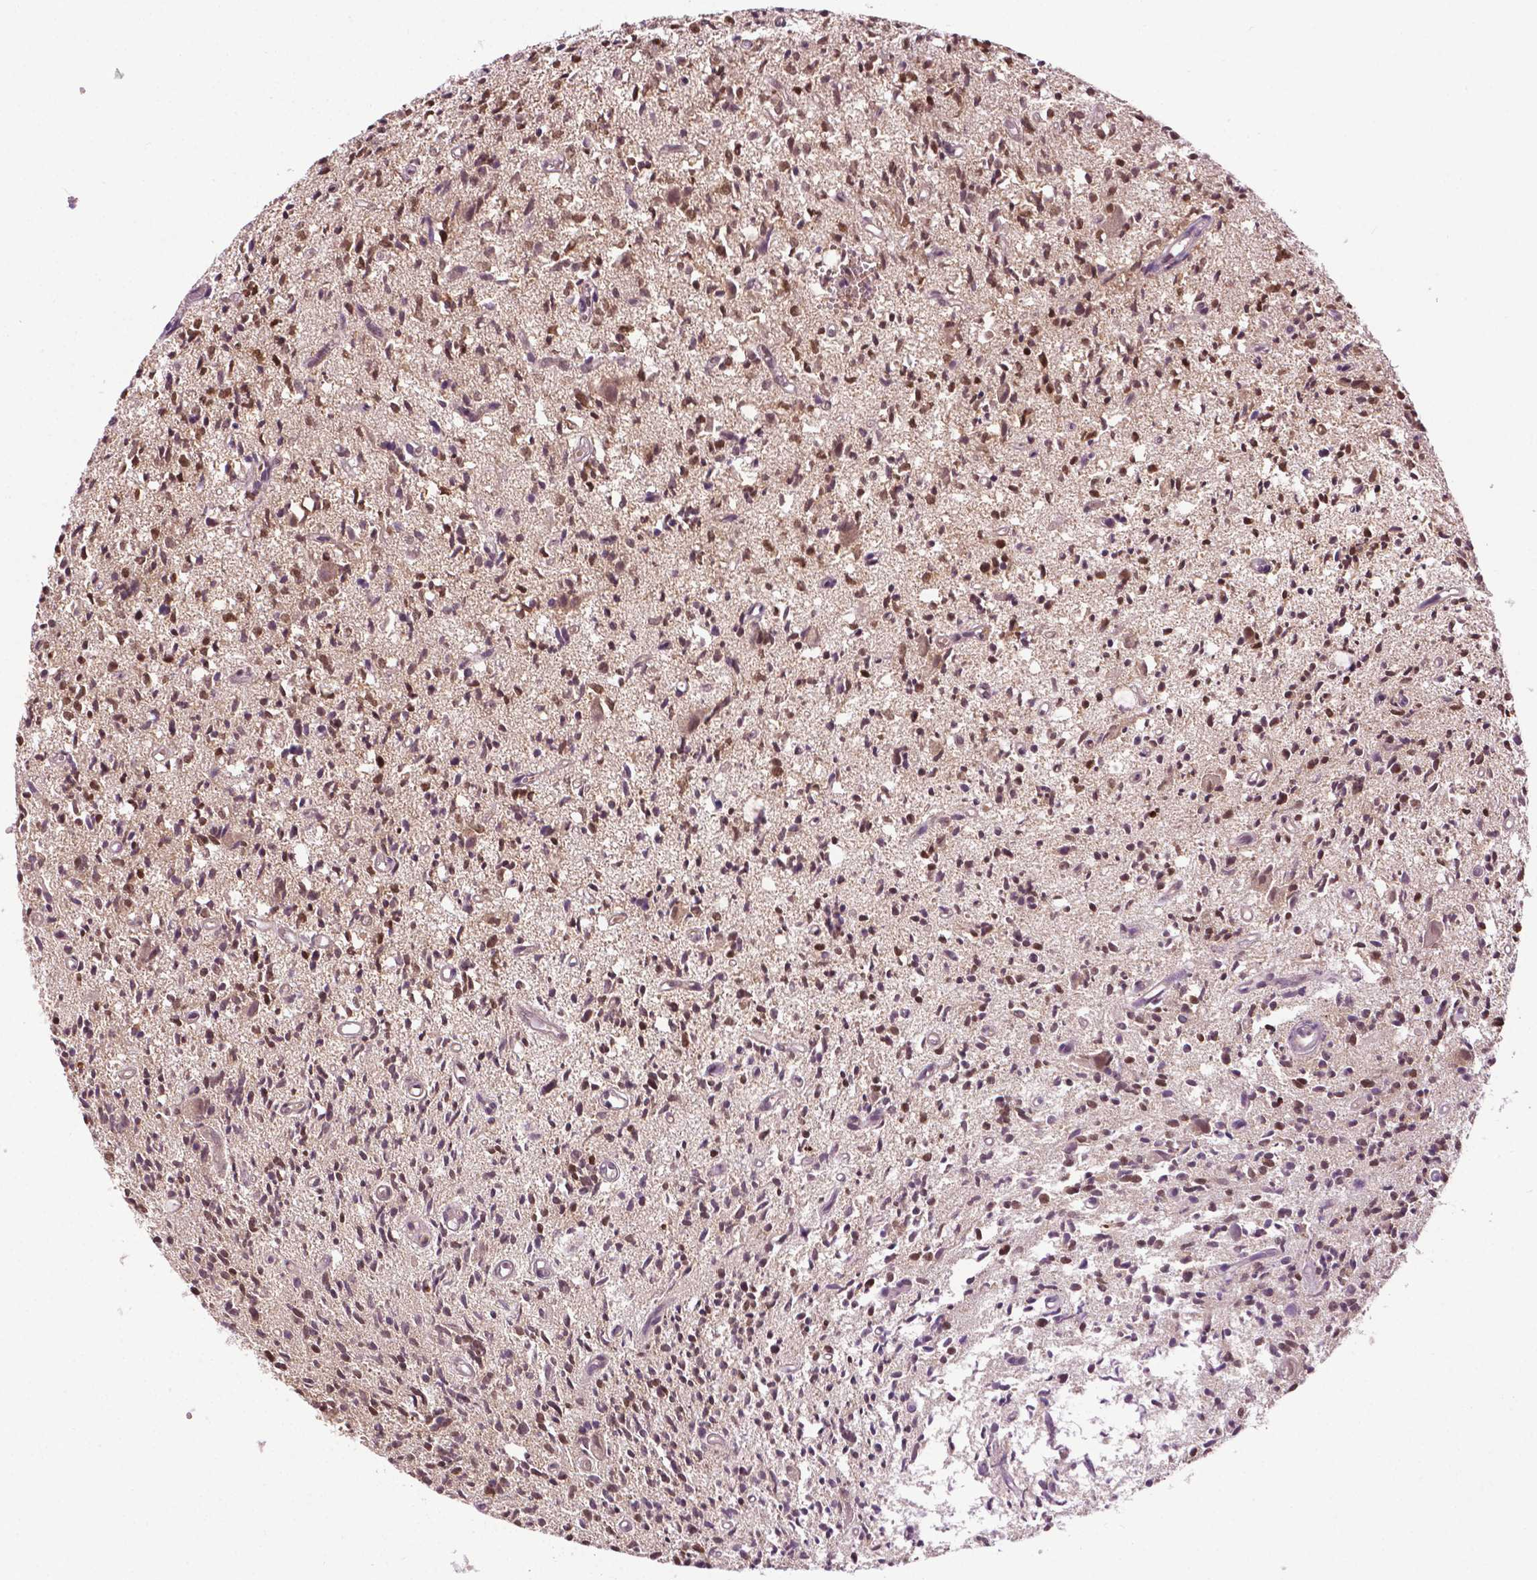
{"staining": {"intensity": "moderate", "quantity": "25%-75%", "location": "nuclear"}, "tissue": "glioma", "cell_type": "Tumor cells", "image_type": "cancer", "snomed": [{"axis": "morphology", "description": "Glioma, malignant, Low grade"}, {"axis": "topography", "description": "Brain"}], "caption": "Immunohistochemical staining of human glioma exhibits medium levels of moderate nuclear protein positivity in about 25%-75% of tumor cells.", "gene": "UBQLN4", "patient": {"sex": "male", "age": 64}}